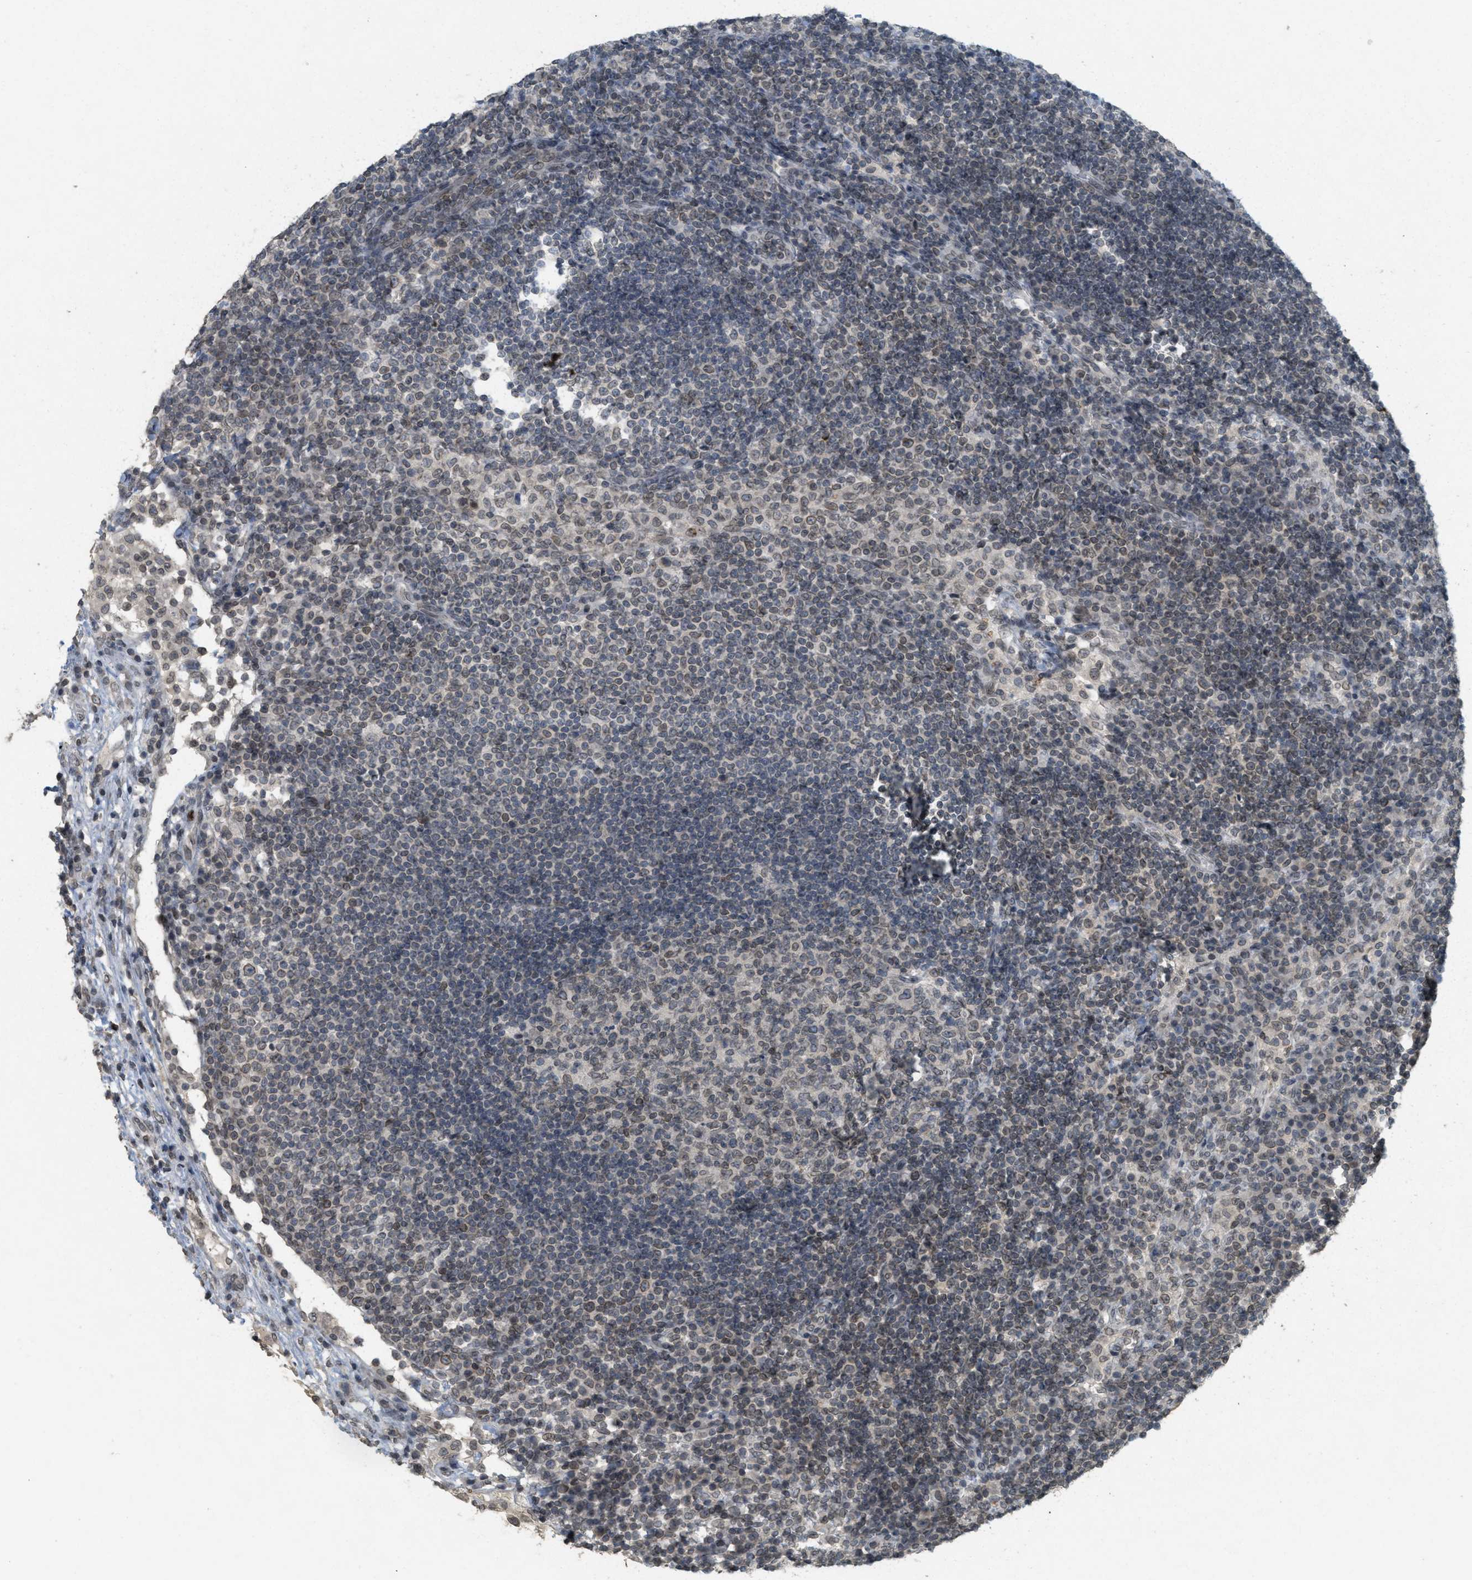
{"staining": {"intensity": "moderate", "quantity": "25%-75%", "location": "cytoplasmic/membranous,nuclear"}, "tissue": "lymph node", "cell_type": "Germinal center cells", "image_type": "normal", "snomed": [{"axis": "morphology", "description": "Normal tissue, NOS"}, {"axis": "topography", "description": "Lymph node"}], "caption": "Immunohistochemical staining of normal human lymph node demonstrates medium levels of moderate cytoplasmic/membranous,nuclear expression in about 25%-75% of germinal center cells.", "gene": "ABHD6", "patient": {"sex": "female", "age": 53}}